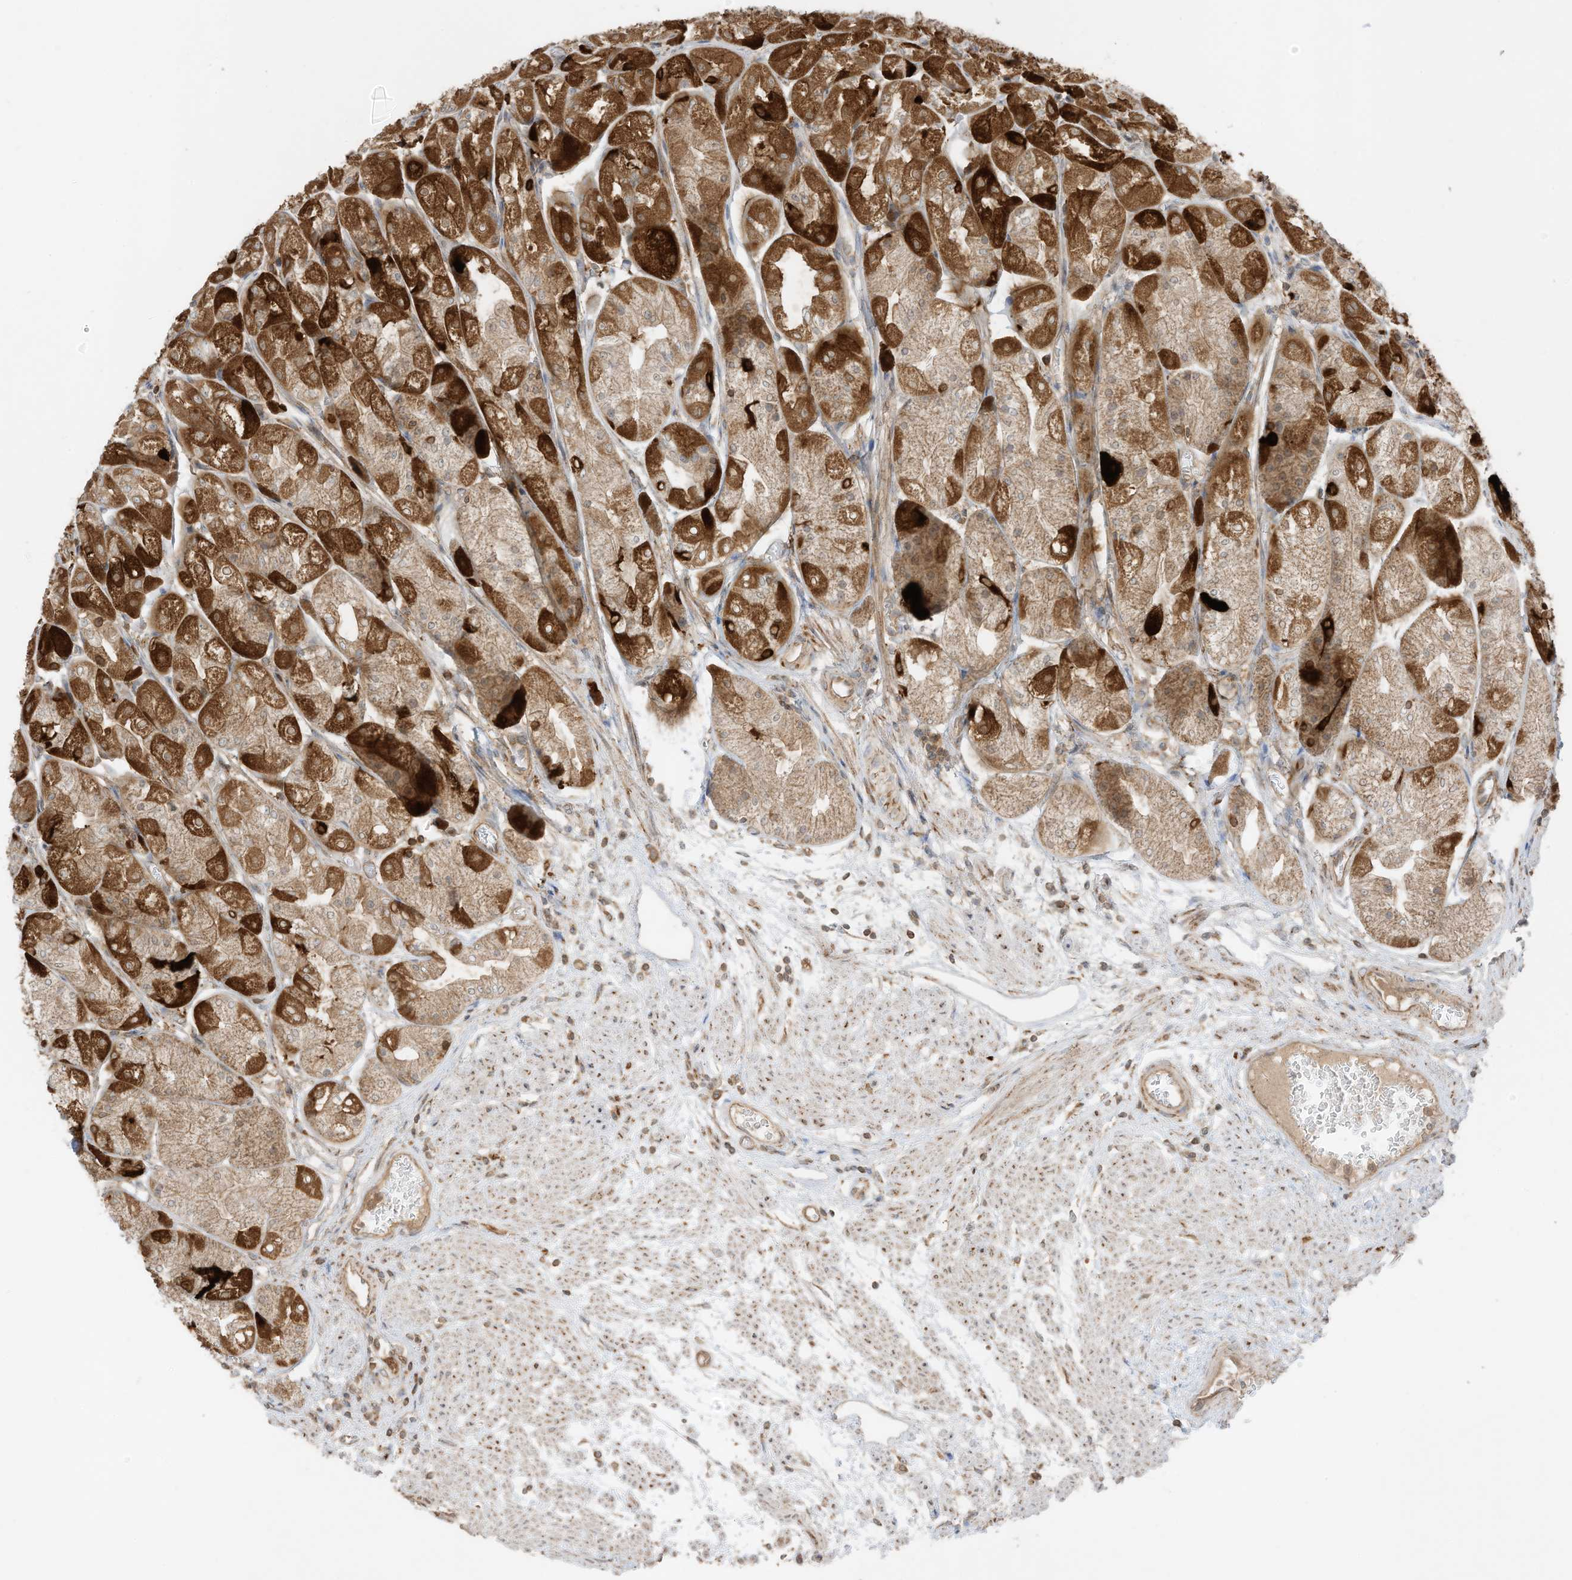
{"staining": {"intensity": "strong", "quantity": ">75%", "location": "cytoplasmic/membranous"}, "tissue": "stomach", "cell_type": "Glandular cells", "image_type": "normal", "snomed": [{"axis": "morphology", "description": "Normal tissue, NOS"}, {"axis": "topography", "description": "Stomach, upper"}], "caption": "DAB immunohistochemical staining of benign human stomach demonstrates strong cytoplasmic/membranous protein positivity in about >75% of glandular cells.", "gene": "SLC25A12", "patient": {"sex": "male", "age": 72}}